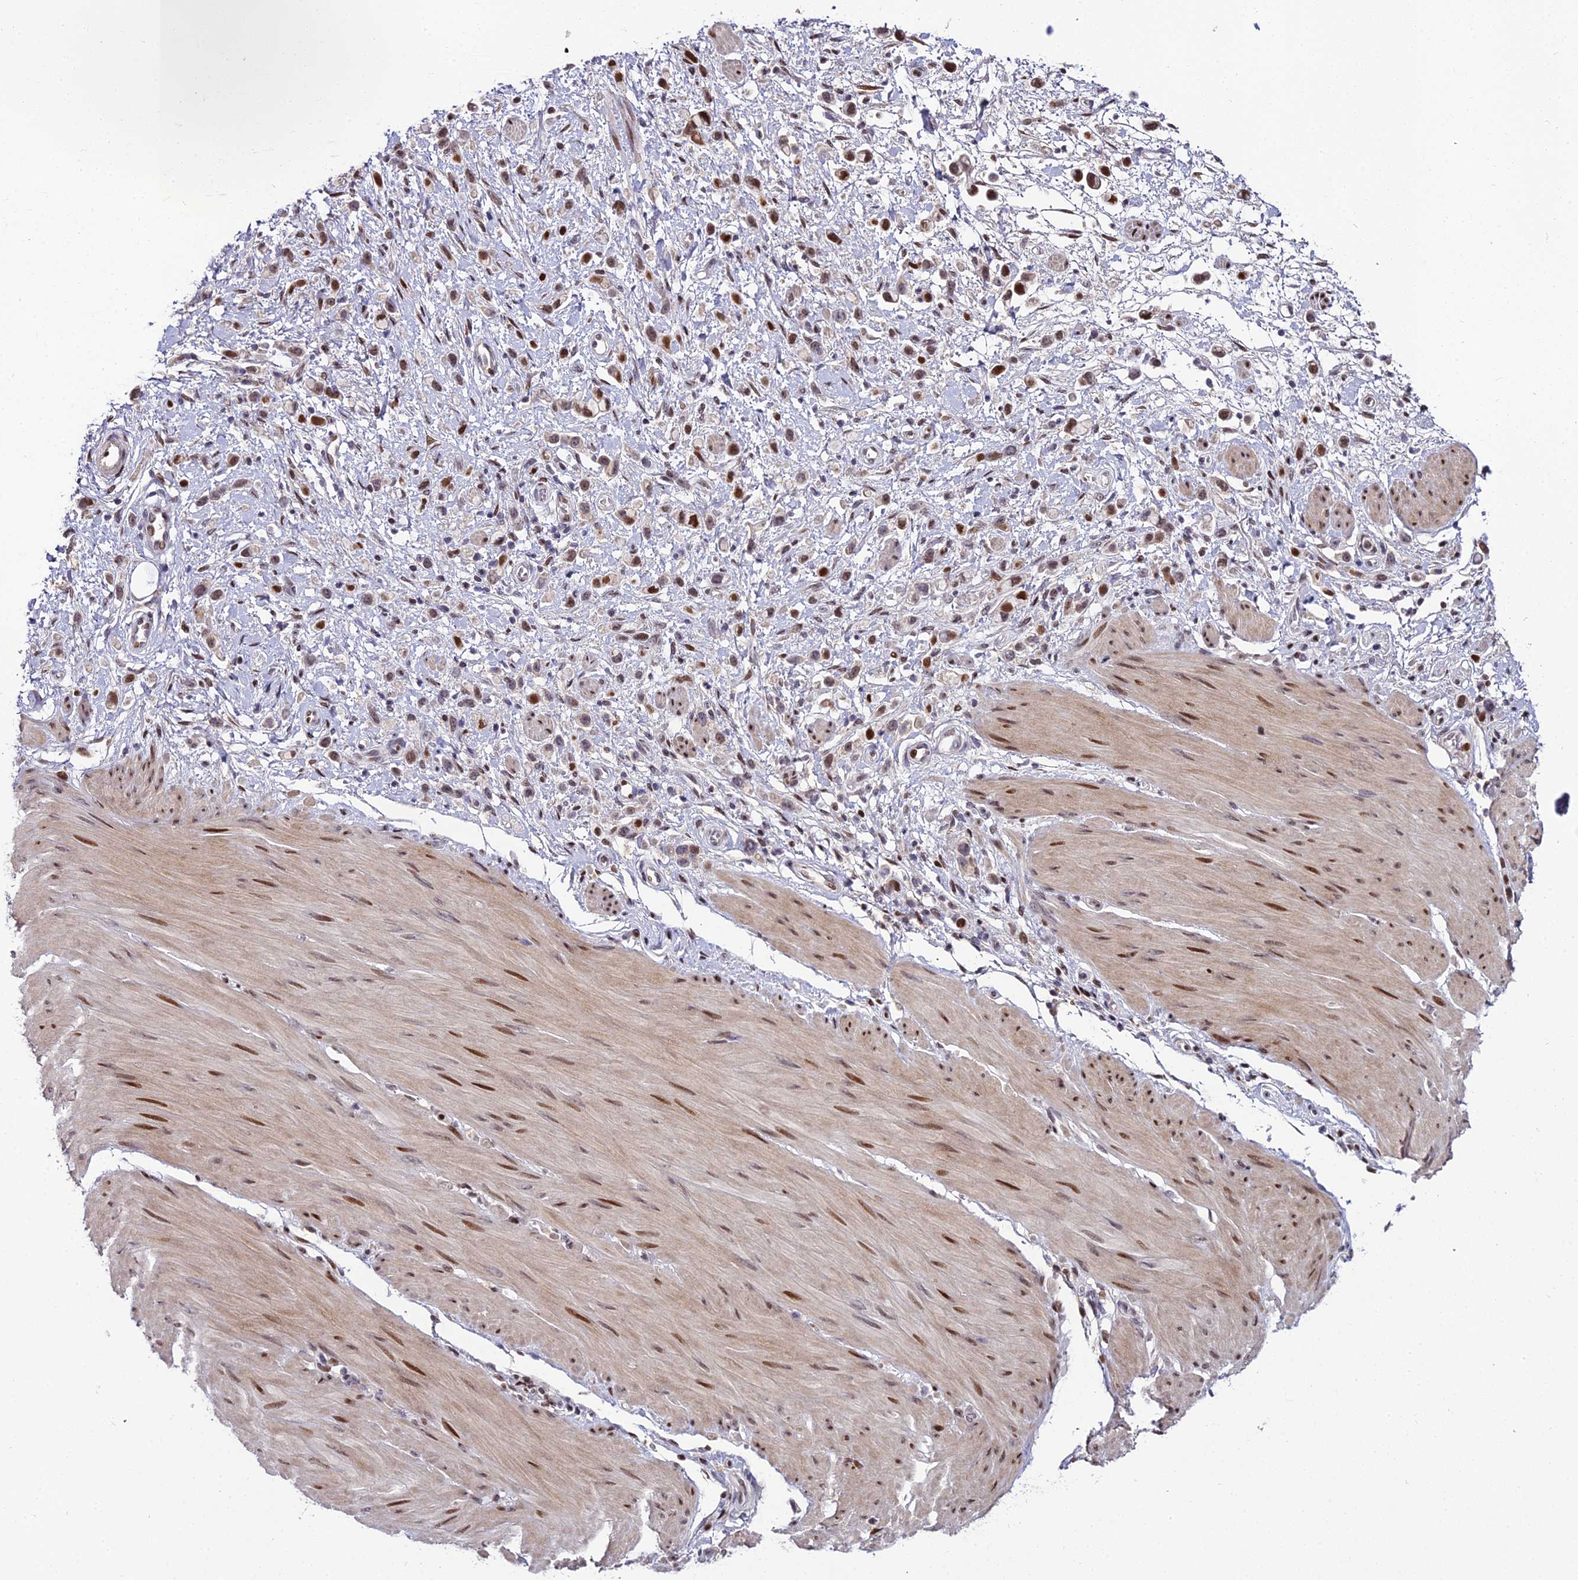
{"staining": {"intensity": "moderate", "quantity": ">75%", "location": "nuclear"}, "tissue": "stomach cancer", "cell_type": "Tumor cells", "image_type": "cancer", "snomed": [{"axis": "morphology", "description": "Adenocarcinoma, NOS"}, {"axis": "topography", "description": "Stomach"}], "caption": "Tumor cells display medium levels of moderate nuclear positivity in about >75% of cells in human stomach adenocarcinoma. The protein of interest is stained brown, and the nuclei are stained in blue (DAB (3,3'-diaminobenzidine) IHC with brightfield microscopy, high magnification).", "gene": "ZNF707", "patient": {"sex": "female", "age": 65}}